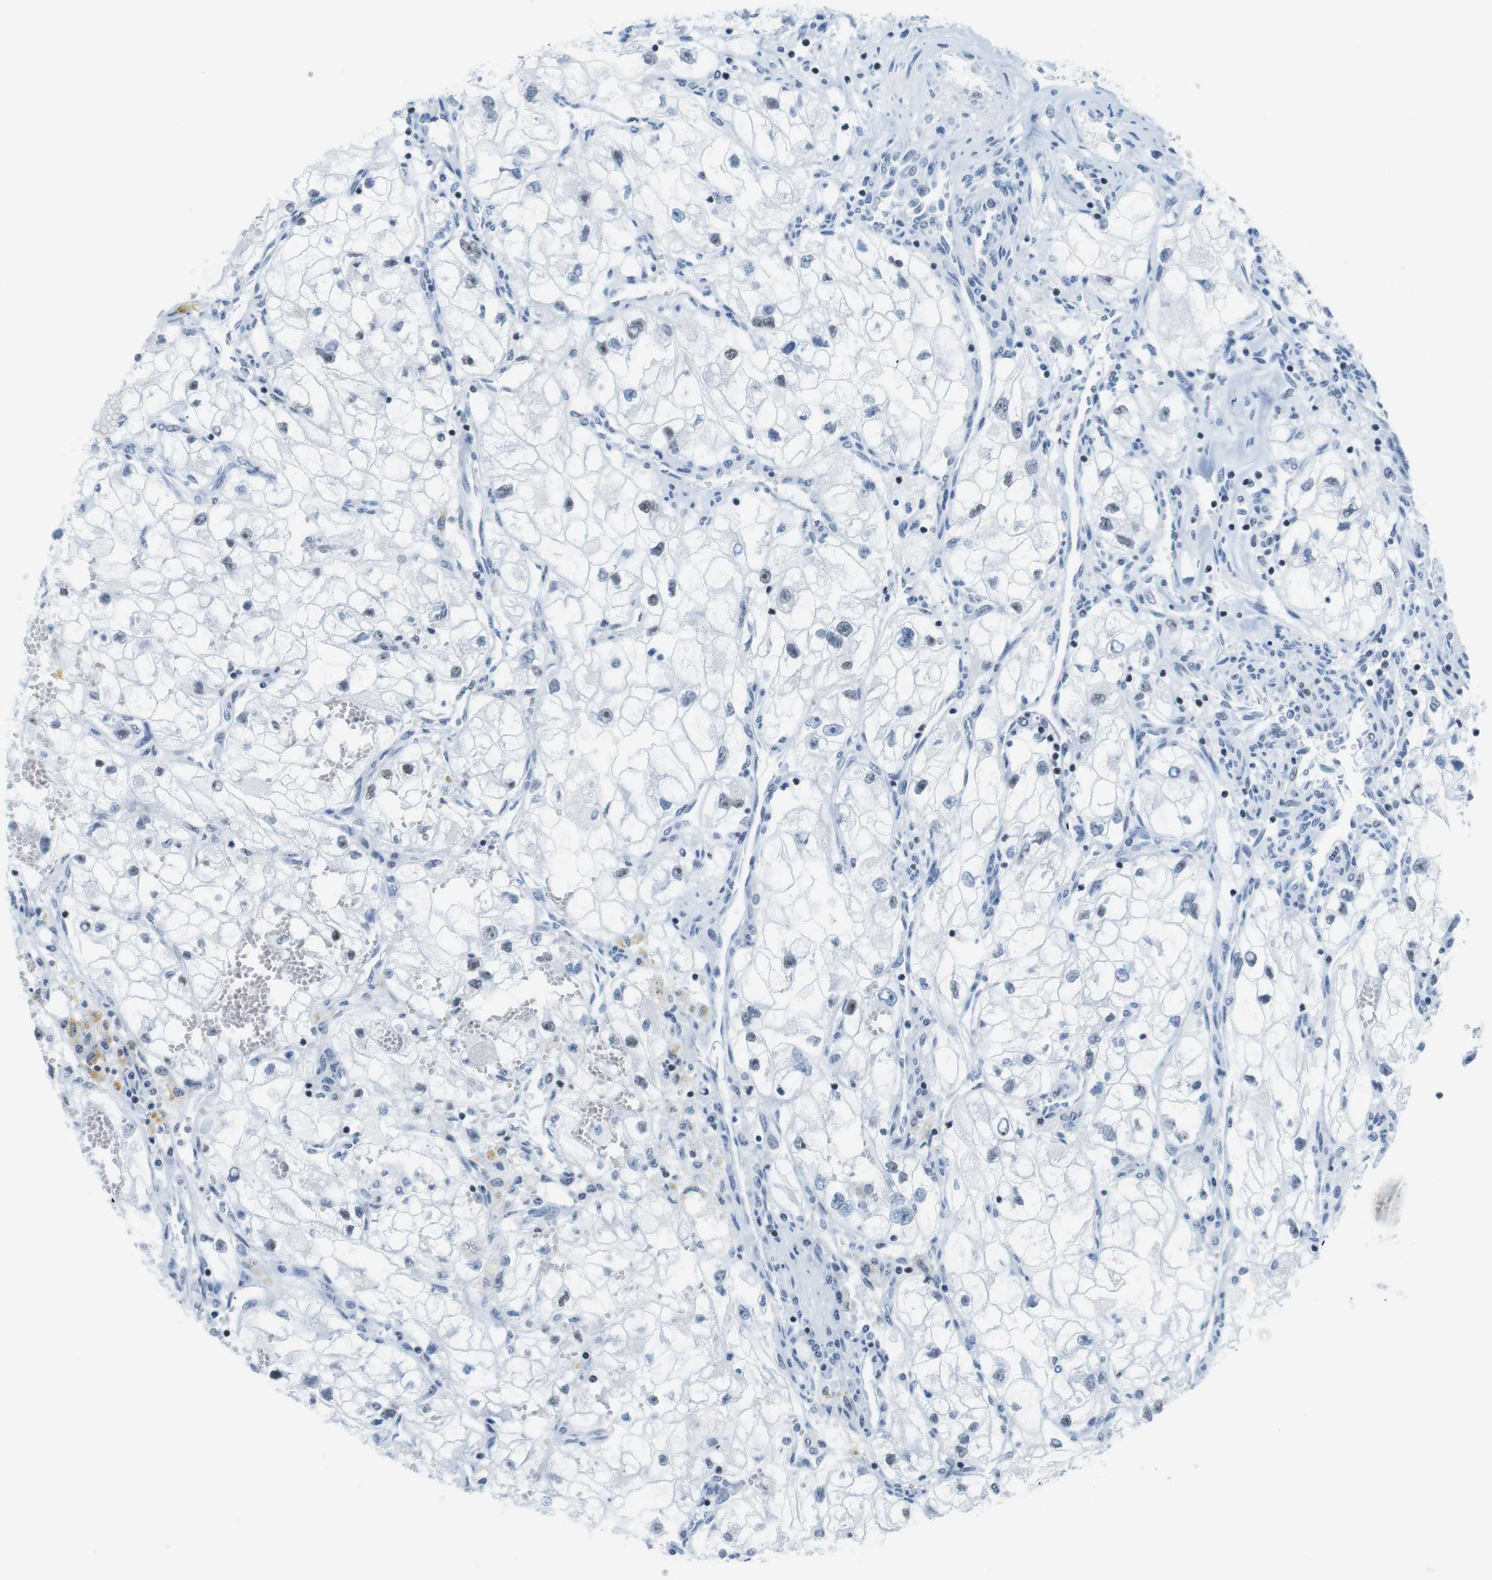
{"staining": {"intensity": "weak", "quantity": "<25%", "location": "nuclear"}, "tissue": "renal cancer", "cell_type": "Tumor cells", "image_type": "cancer", "snomed": [{"axis": "morphology", "description": "Adenocarcinoma, NOS"}, {"axis": "topography", "description": "Kidney"}], "caption": "A micrograph of human adenocarcinoma (renal) is negative for staining in tumor cells.", "gene": "NIFK", "patient": {"sex": "female", "age": 70}}